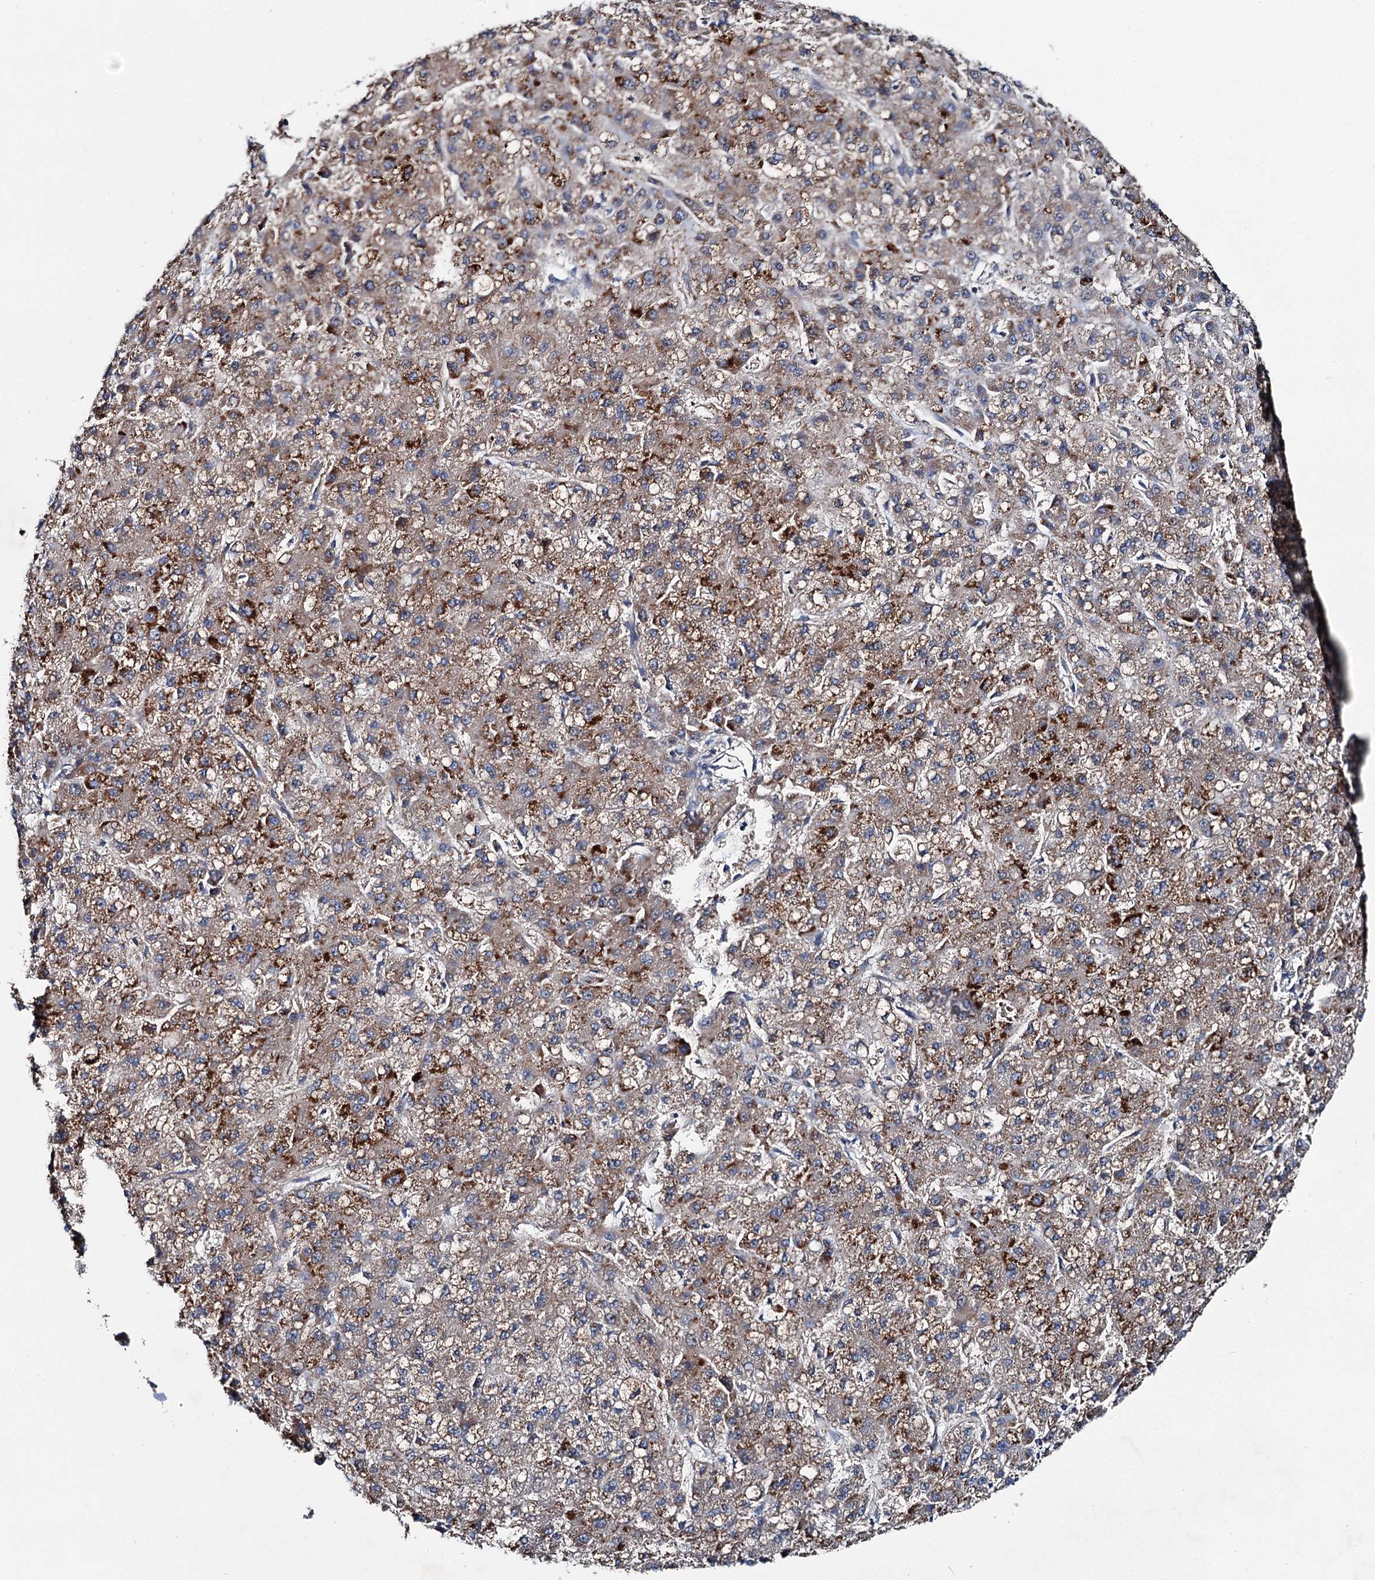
{"staining": {"intensity": "moderate", "quantity": ">75%", "location": "cytoplasmic/membranous"}, "tissue": "liver cancer", "cell_type": "Tumor cells", "image_type": "cancer", "snomed": [{"axis": "morphology", "description": "Carcinoma, Hepatocellular, NOS"}, {"axis": "topography", "description": "Liver"}], "caption": "The immunohistochemical stain highlights moderate cytoplasmic/membranous positivity in tumor cells of hepatocellular carcinoma (liver) tissue.", "gene": "SLC22A25", "patient": {"sex": "male", "age": 67}}